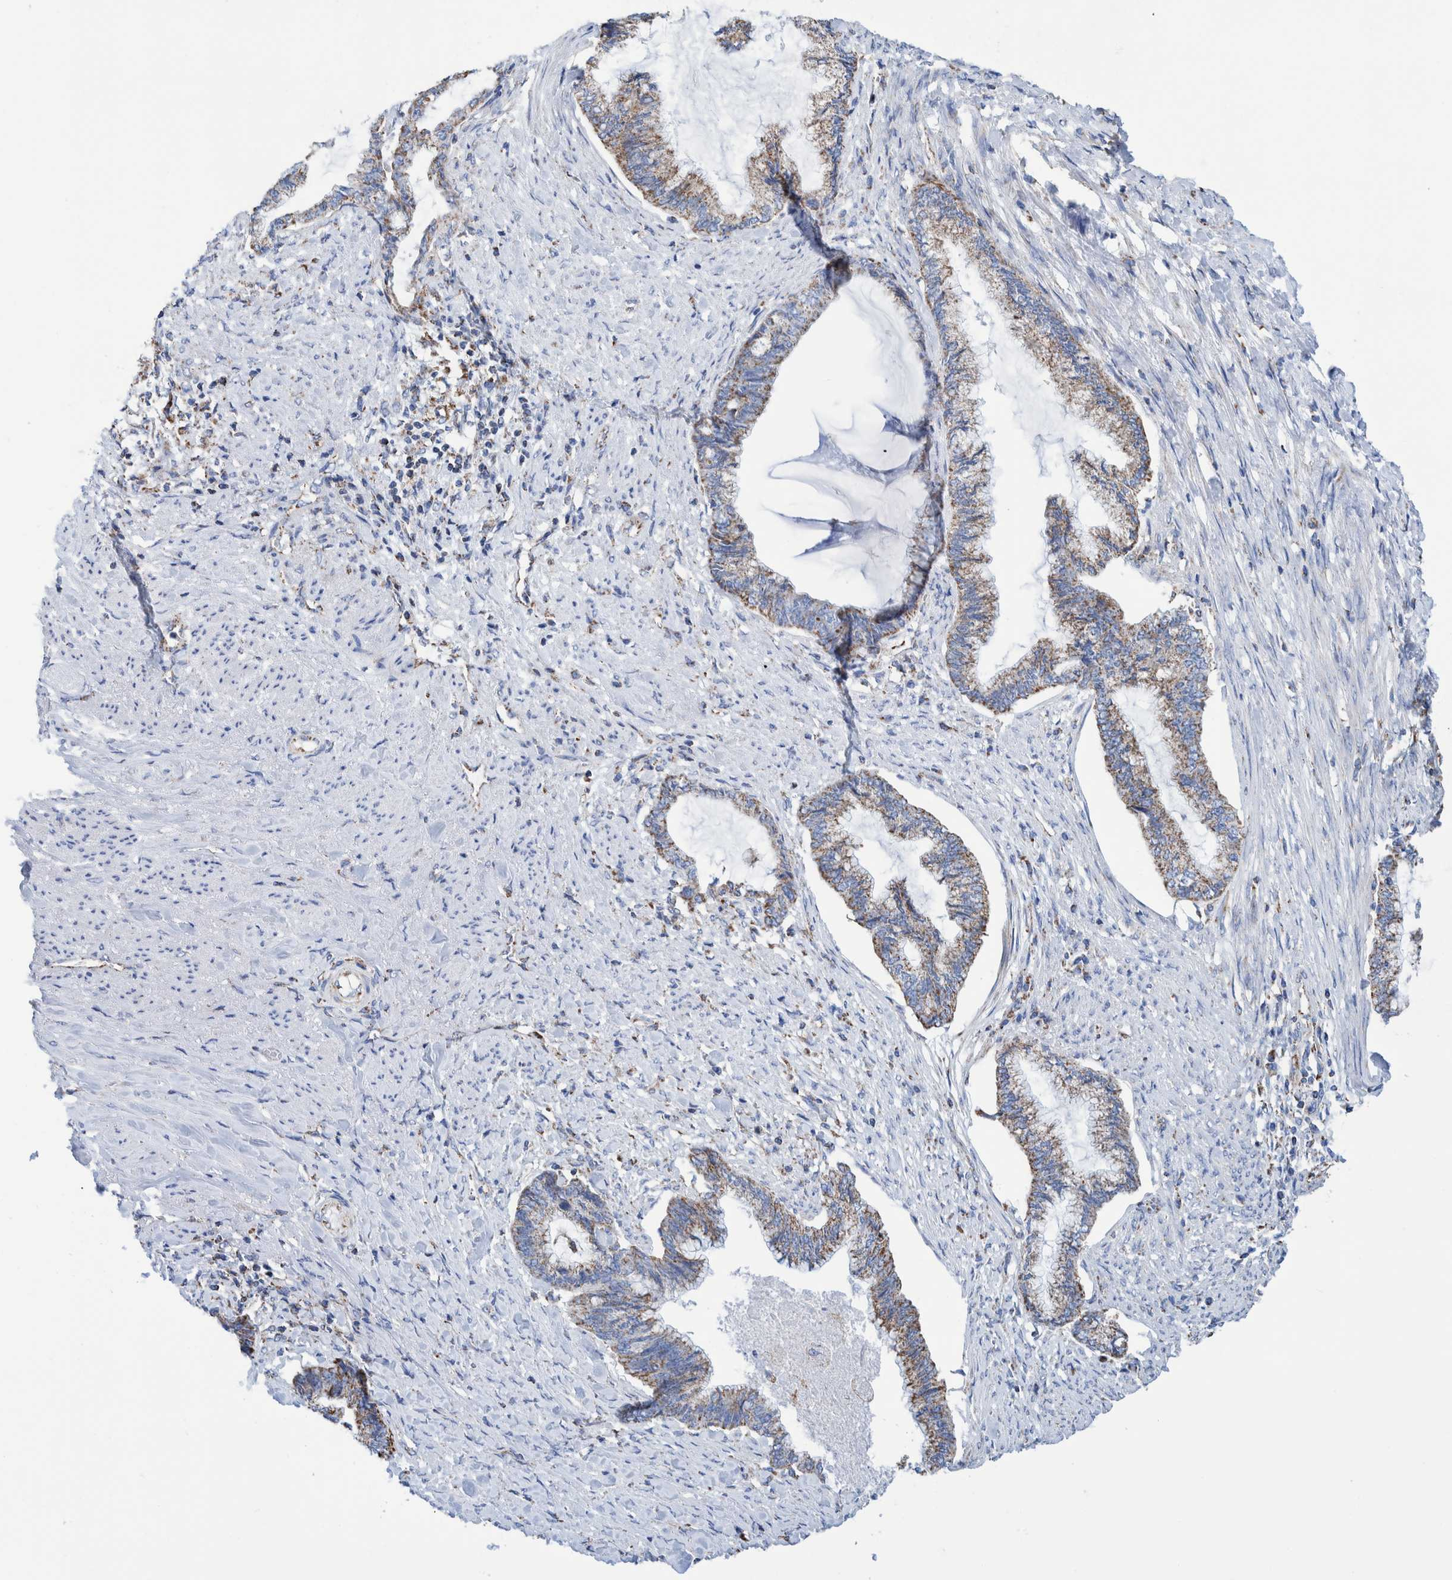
{"staining": {"intensity": "weak", "quantity": ">75%", "location": "cytoplasmic/membranous"}, "tissue": "endometrial cancer", "cell_type": "Tumor cells", "image_type": "cancer", "snomed": [{"axis": "morphology", "description": "Adenocarcinoma, NOS"}, {"axis": "topography", "description": "Endometrium"}], "caption": "Immunohistochemical staining of human endometrial adenocarcinoma exhibits weak cytoplasmic/membranous protein expression in approximately >75% of tumor cells. The staining was performed using DAB, with brown indicating positive protein expression. Nuclei are stained blue with hematoxylin.", "gene": "DECR1", "patient": {"sex": "female", "age": 86}}